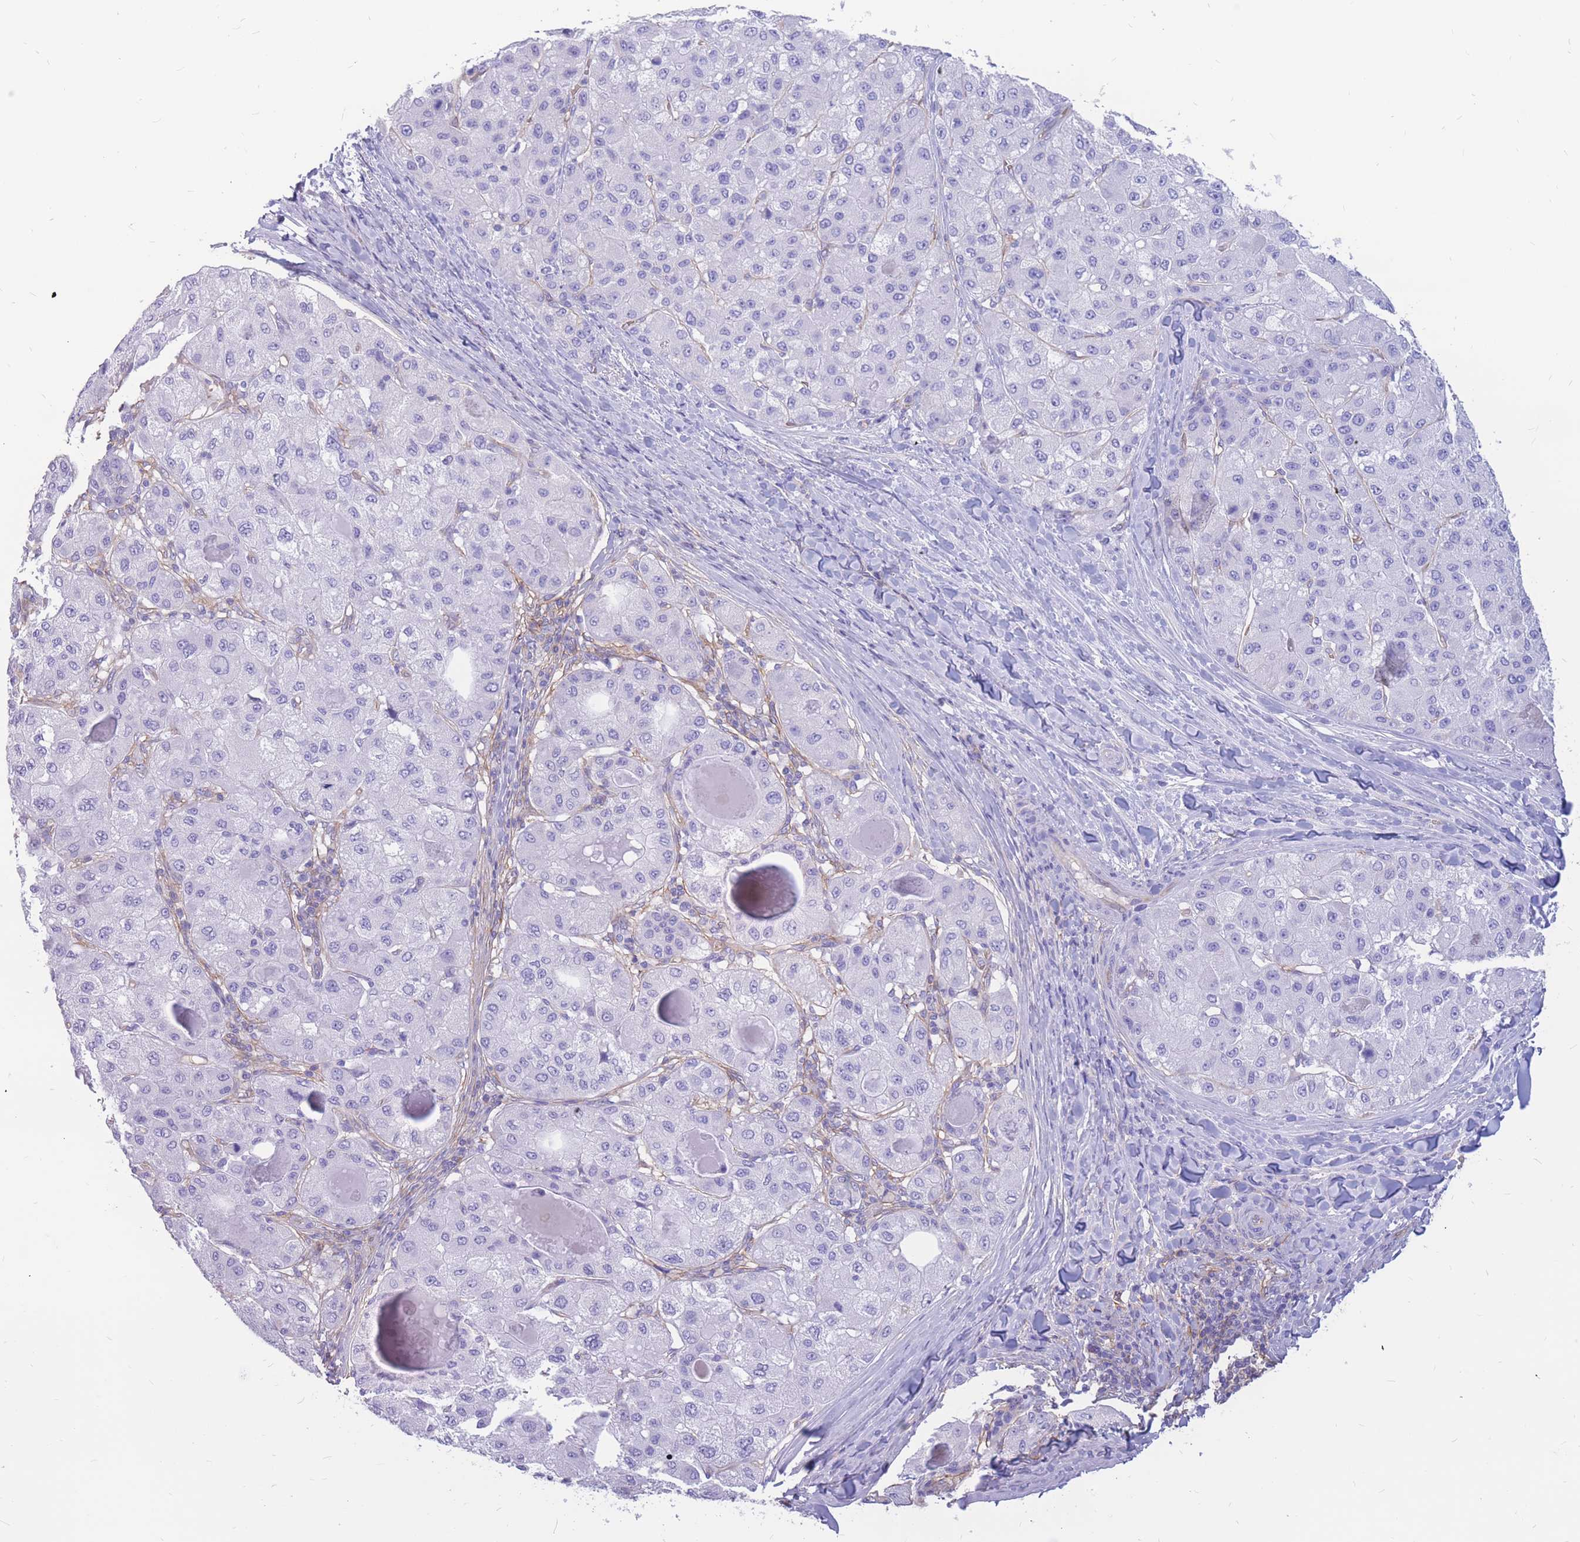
{"staining": {"intensity": "negative", "quantity": "none", "location": "none"}, "tissue": "liver cancer", "cell_type": "Tumor cells", "image_type": "cancer", "snomed": [{"axis": "morphology", "description": "Carcinoma, Hepatocellular, NOS"}, {"axis": "topography", "description": "Liver"}], "caption": "Tumor cells are negative for protein expression in human liver cancer (hepatocellular carcinoma).", "gene": "ADD2", "patient": {"sex": "male", "age": 80}}